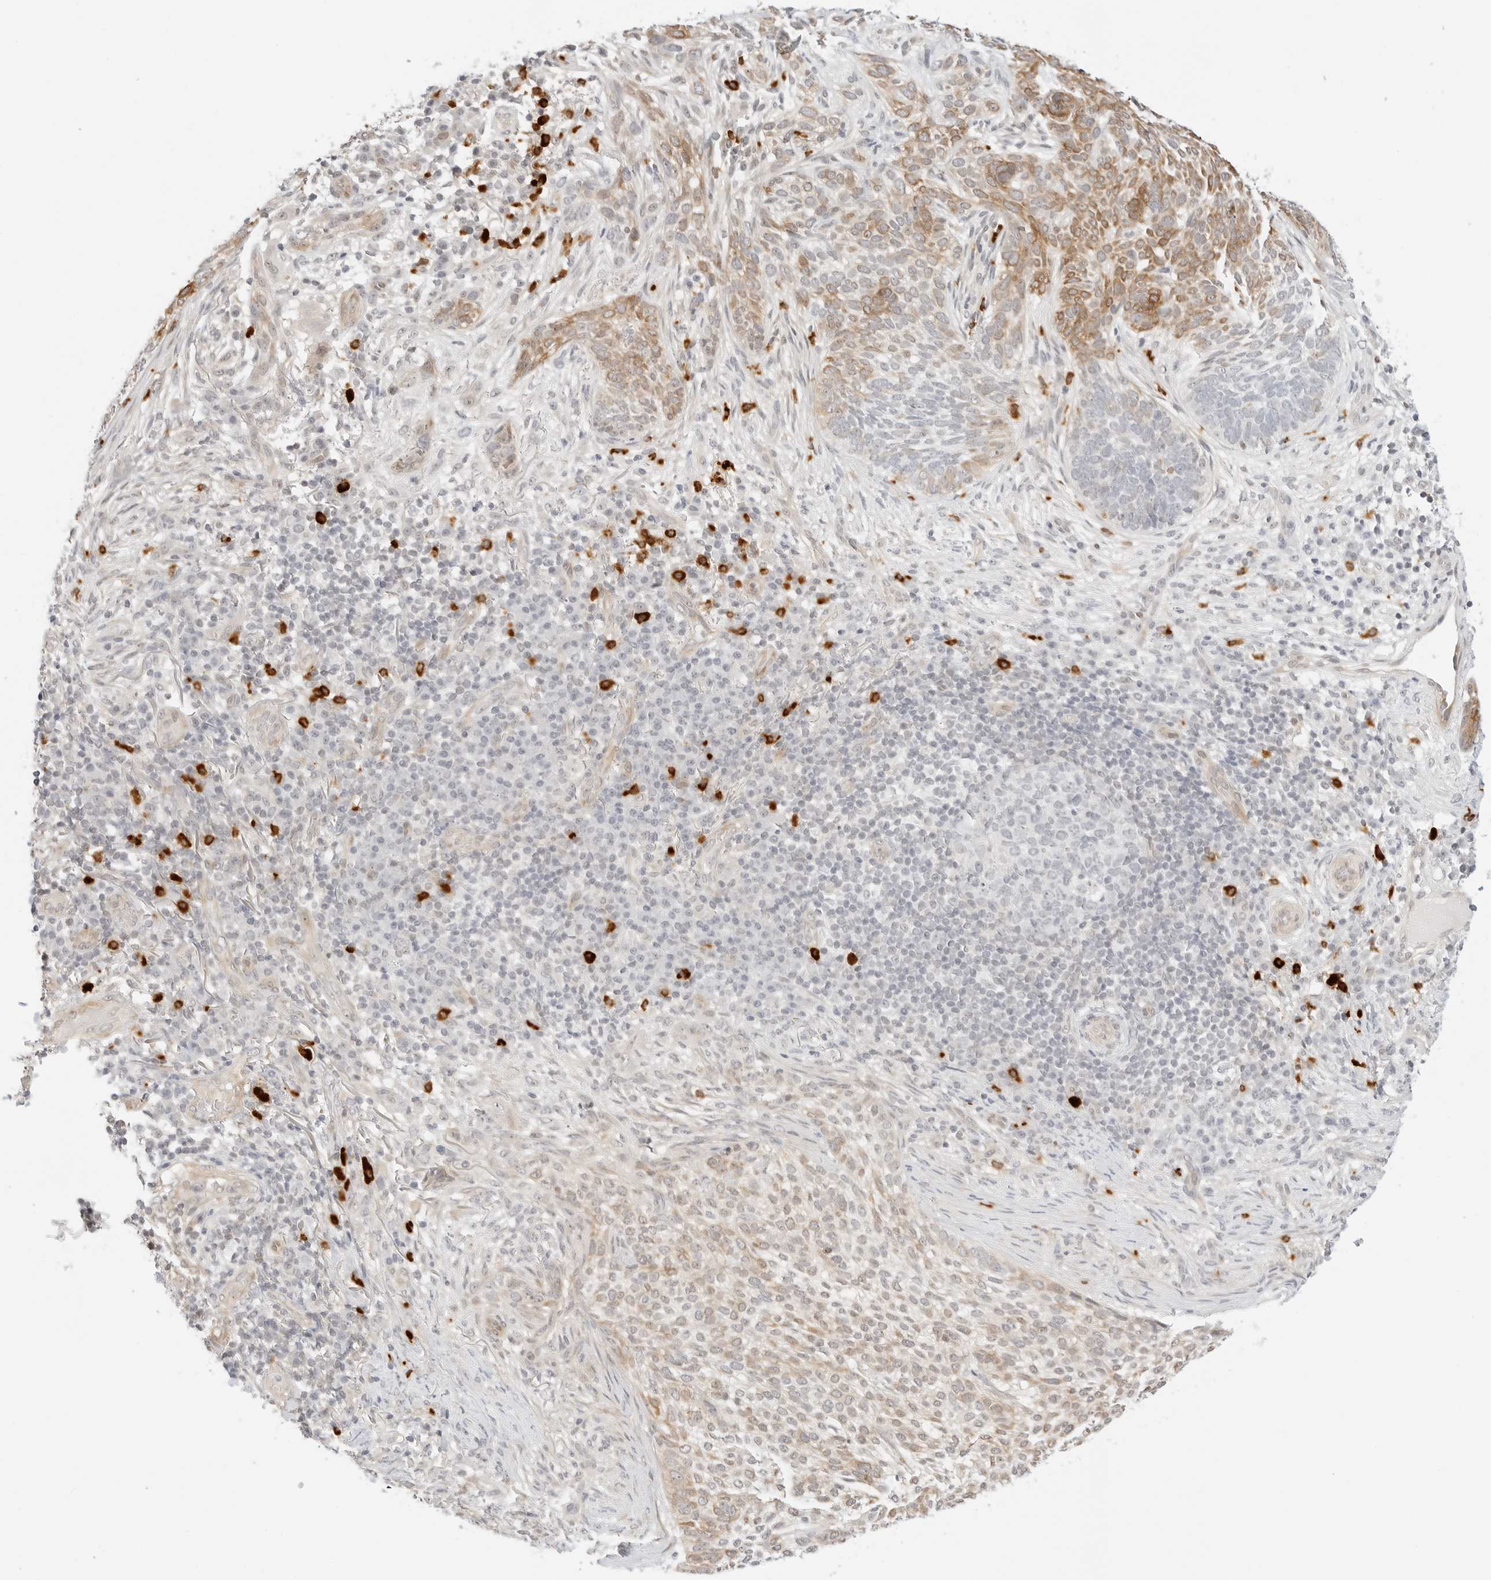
{"staining": {"intensity": "moderate", "quantity": "25%-75%", "location": "cytoplasmic/membranous"}, "tissue": "skin cancer", "cell_type": "Tumor cells", "image_type": "cancer", "snomed": [{"axis": "morphology", "description": "Basal cell carcinoma"}, {"axis": "topography", "description": "Skin"}], "caption": "Immunohistochemistry (IHC) of human skin basal cell carcinoma reveals medium levels of moderate cytoplasmic/membranous expression in approximately 25%-75% of tumor cells.", "gene": "TEKT2", "patient": {"sex": "female", "age": 64}}